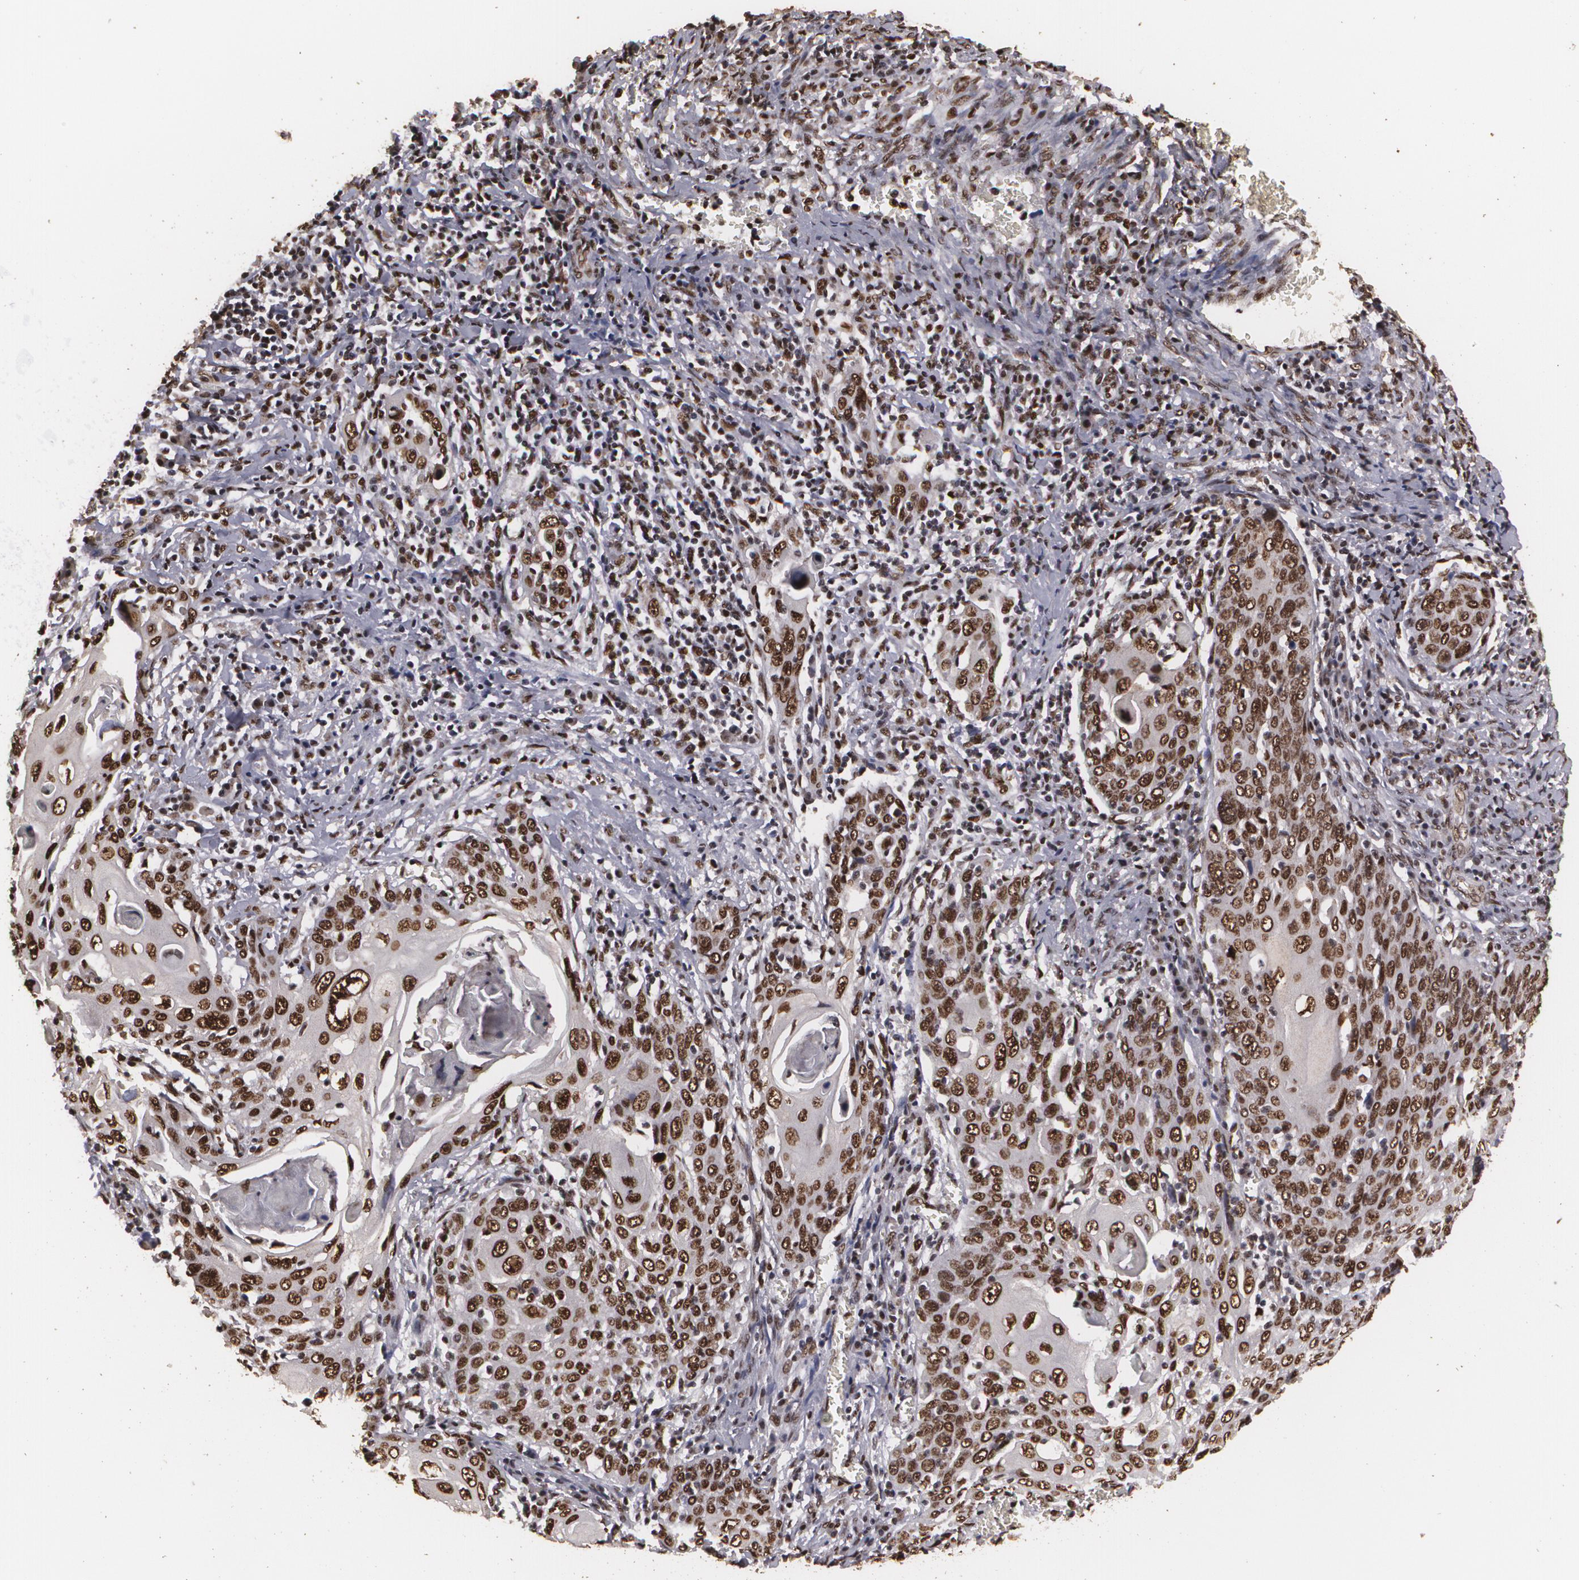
{"staining": {"intensity": "strong", "quantity": ">75%", "location": "nuclear"}, "tissue": "cervical cancer", "cell_type": "Tumor cells", "image_type": "cancer", "snomed": [{"axis": "morphology", "description": "Squamous cell carcinoma, NOS"}, {"axis": "topography", "description": "Cervix"}], "caption": "Immunohistochemistry of human cervical squamous cell carcinoma demonstrates high levels of strong nuclear positivity in about >75% of tumor cells. (DAB = brown stain, brightfield microscopy at high magnification).", "gene": "RCOR1", "patient": {"sex": "female", "age": 54}}